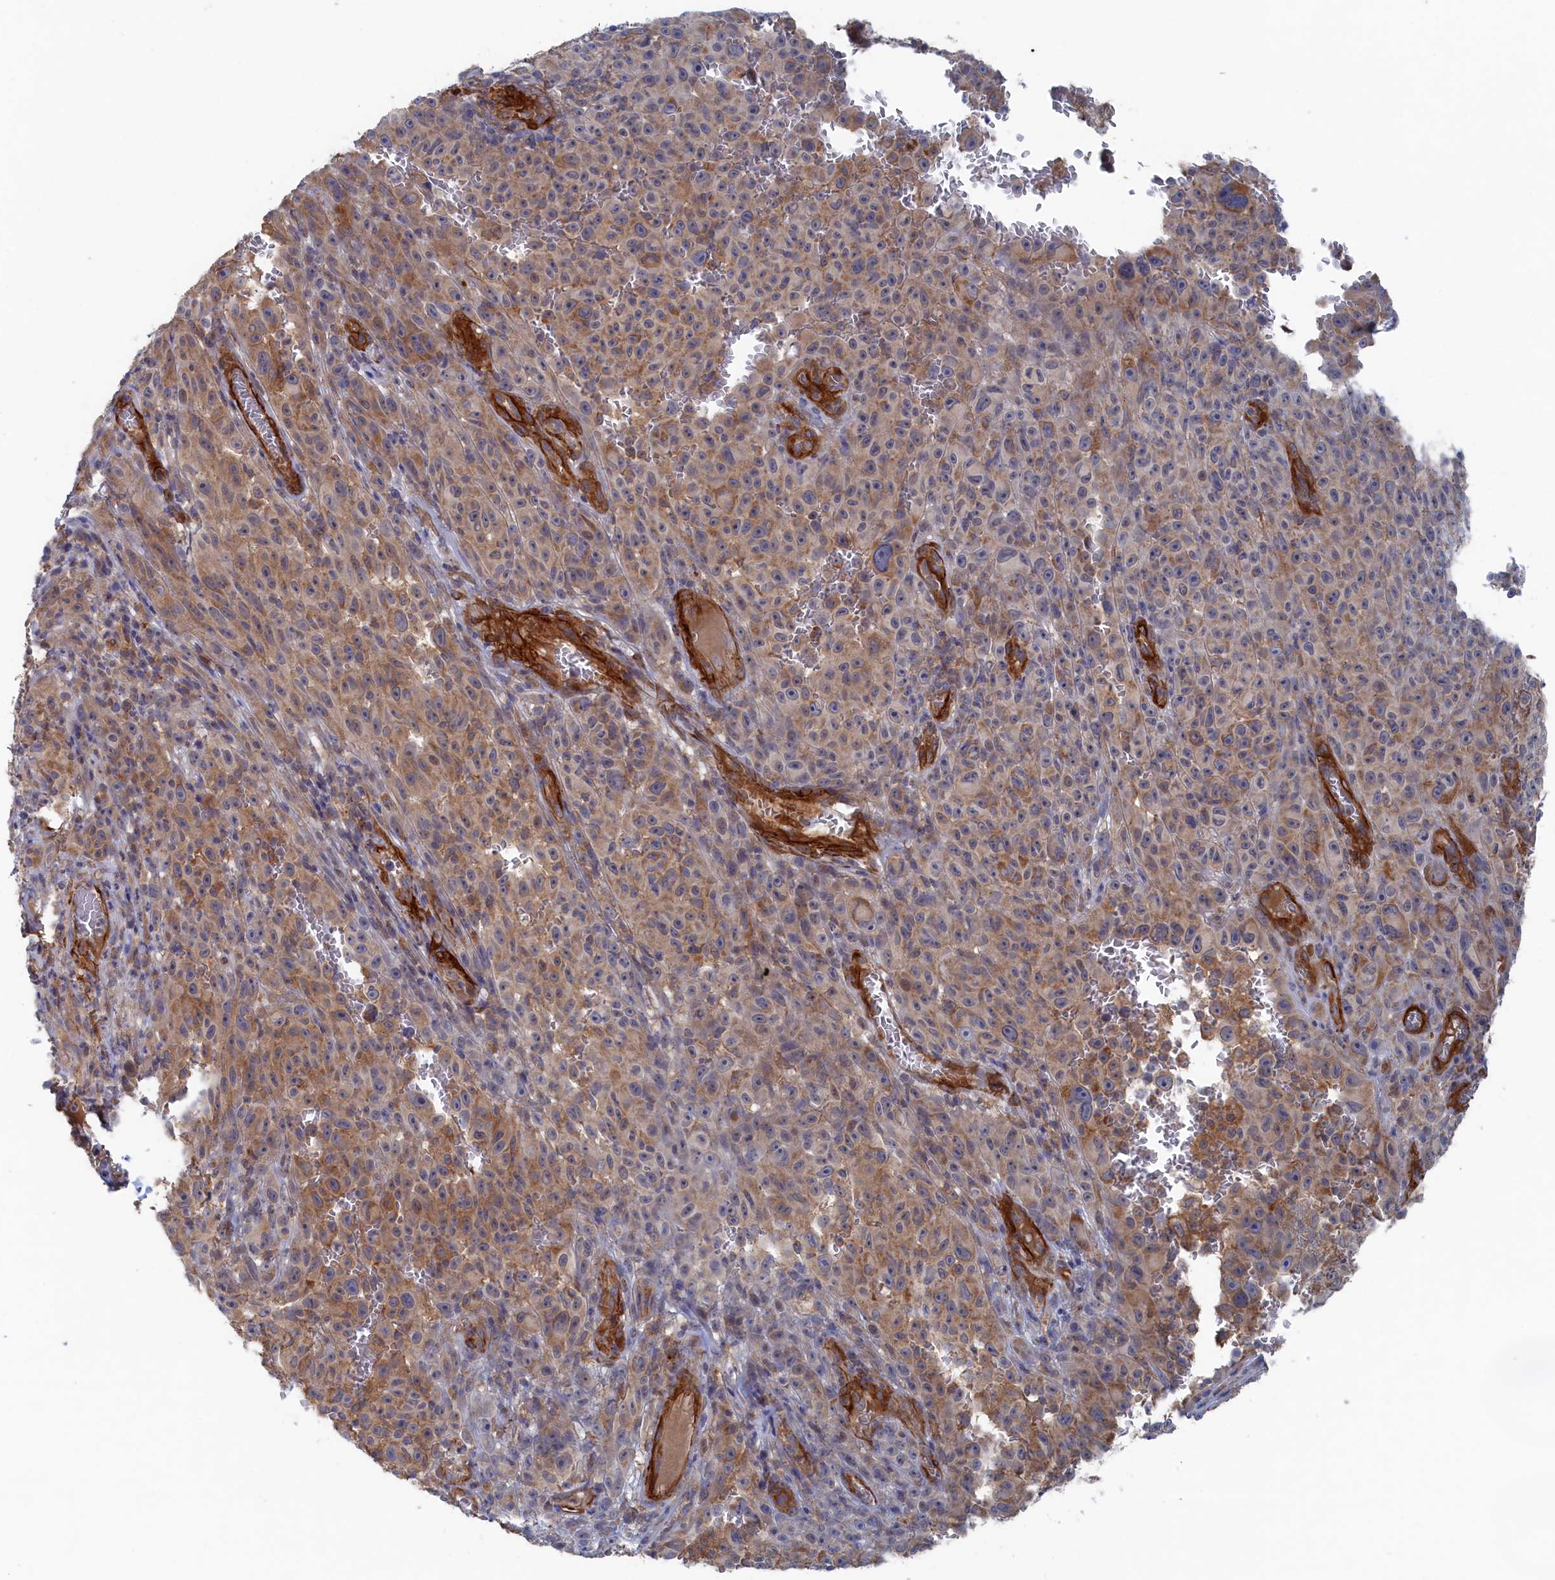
{"staining": {"intensity": "weak", "quantity": "25%-75%", "location": "cytoplasmic/membranous"}, "tissue": "melanoma", "cell_type": "Tumor cells", "image_type": "cancer", "snomed": [{"axis": "morphology", "description": "Malignant melanoma, NOS"}, {"axis": "topography", "description": "Skin"}], "caption": "A photomicrograph showing weak cytoplasmic/membranous expression in about 25%-75% of tumor cells in melanoma, as visualized by brown immunohistochemical staining.", "gene": "FILIP1L", "patient": {"sex": "female", "age": 82}}